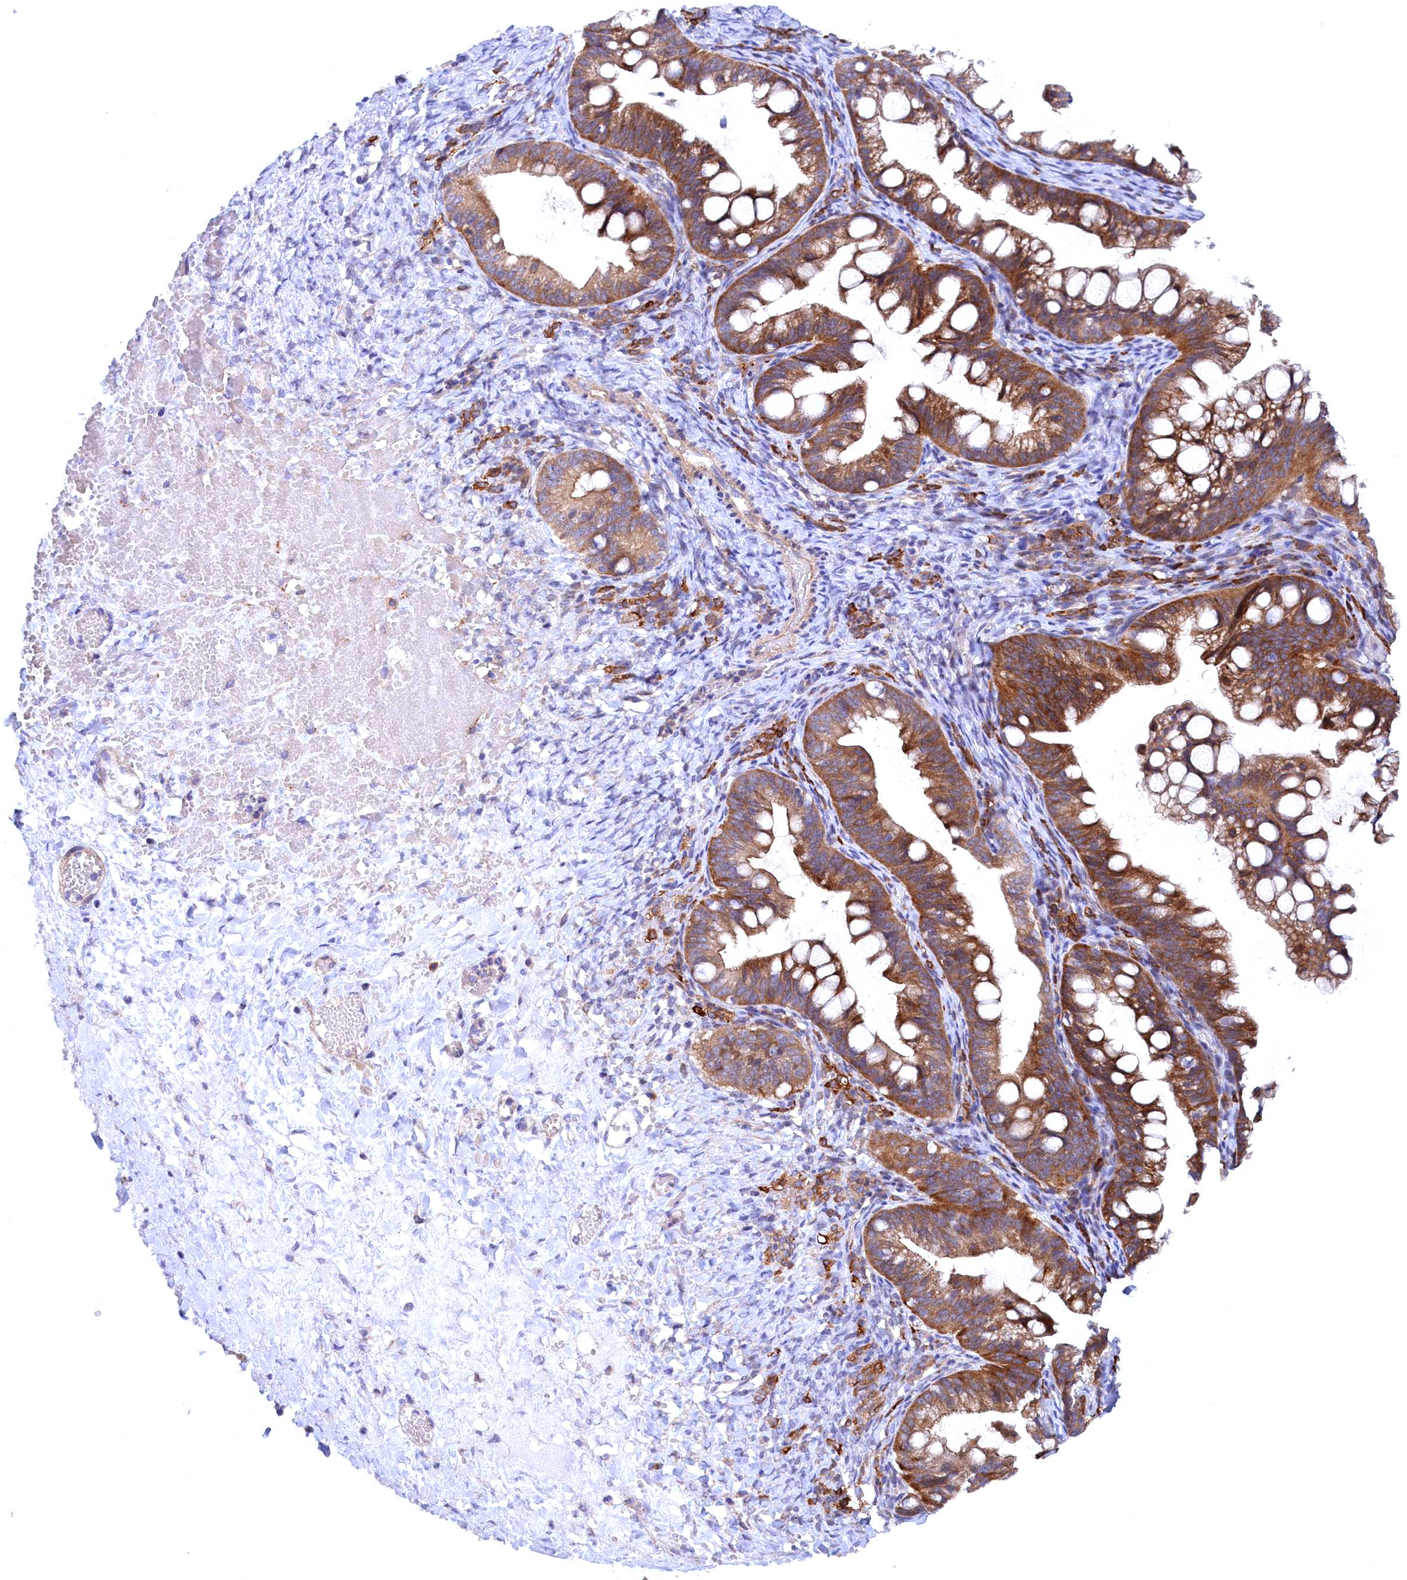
{"staining": {"intensity": "moderate", "quantity": ">75%", "location": "cytoplasmic/membranous"}, "tissue": "ovarian cancer", "cell_type": "Tumor cells", "image_type": "cancer", "snomed": [{"axis": "morphology", "description": "Cystadenocarcinoma, mucinous, NOS"}, {"axis": "topography", "description": "Ovary"}], "caption": "Ovarian cancer (mucinous cystadenocarcinoma) stained with a protein marker exhibits moderate staining in tumor cells.", "gene": "JPT2", "patient": {"sex": "female", "age": 73}}